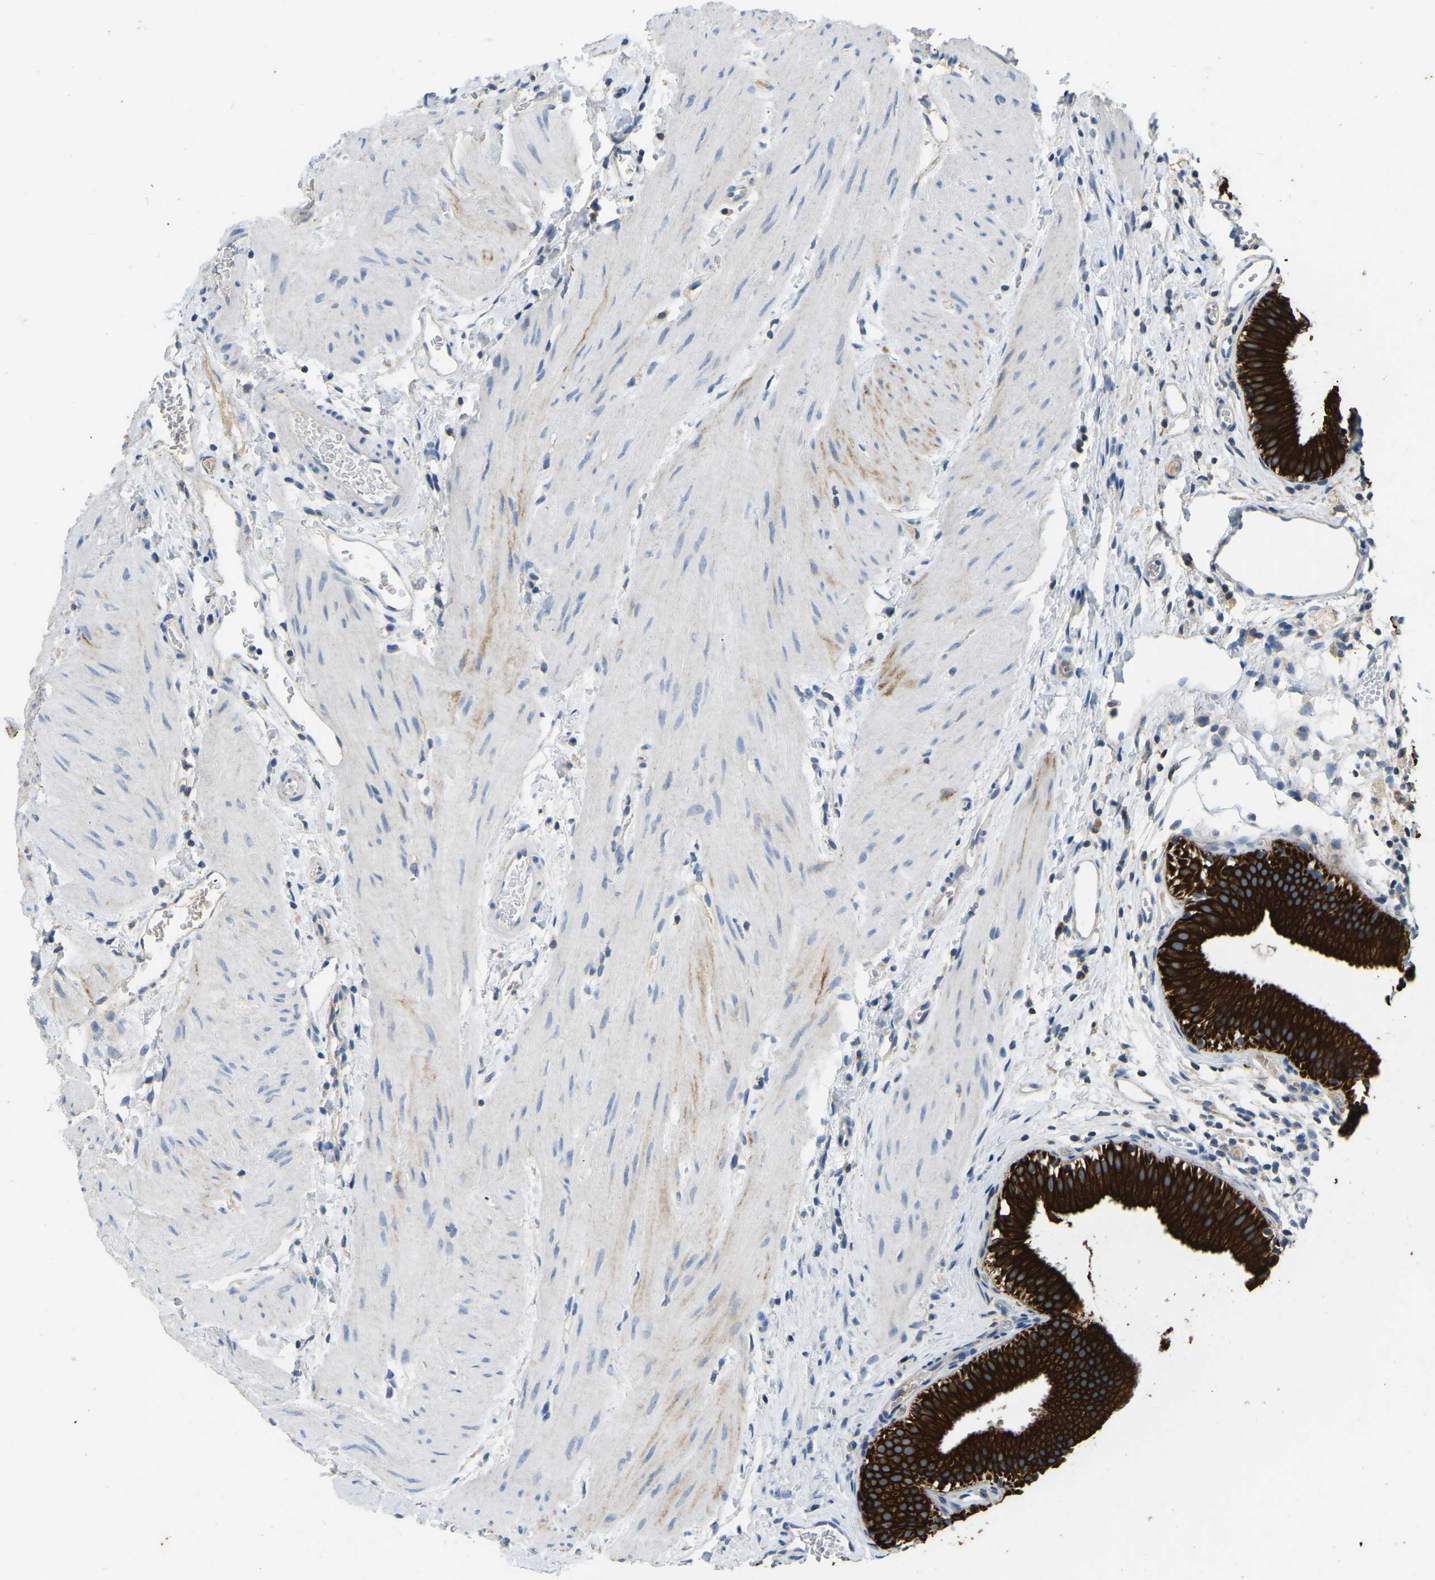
{"staining": {"intensity": "strong", "quantity": ">75%", "location": "cytoplasmic/membranous"}, "tissue": "gallbladder", "cell_type": "Glandular cells", "image_type": "normal", "snomed": [{"axis": "morphology", "description": "Normal tissue, NOS"}, {"axis": "topography", "description": "Gallbladder"}], "caption": "Normal gallbladder demonstrates strong cytoplasmic/membranous positivity in about >75% of glandular cells (Brightfield microscopy of DAB IHC at high magnification)..", "gene": "ZNF200", "patient": {"sex": "female", "age": 26}}